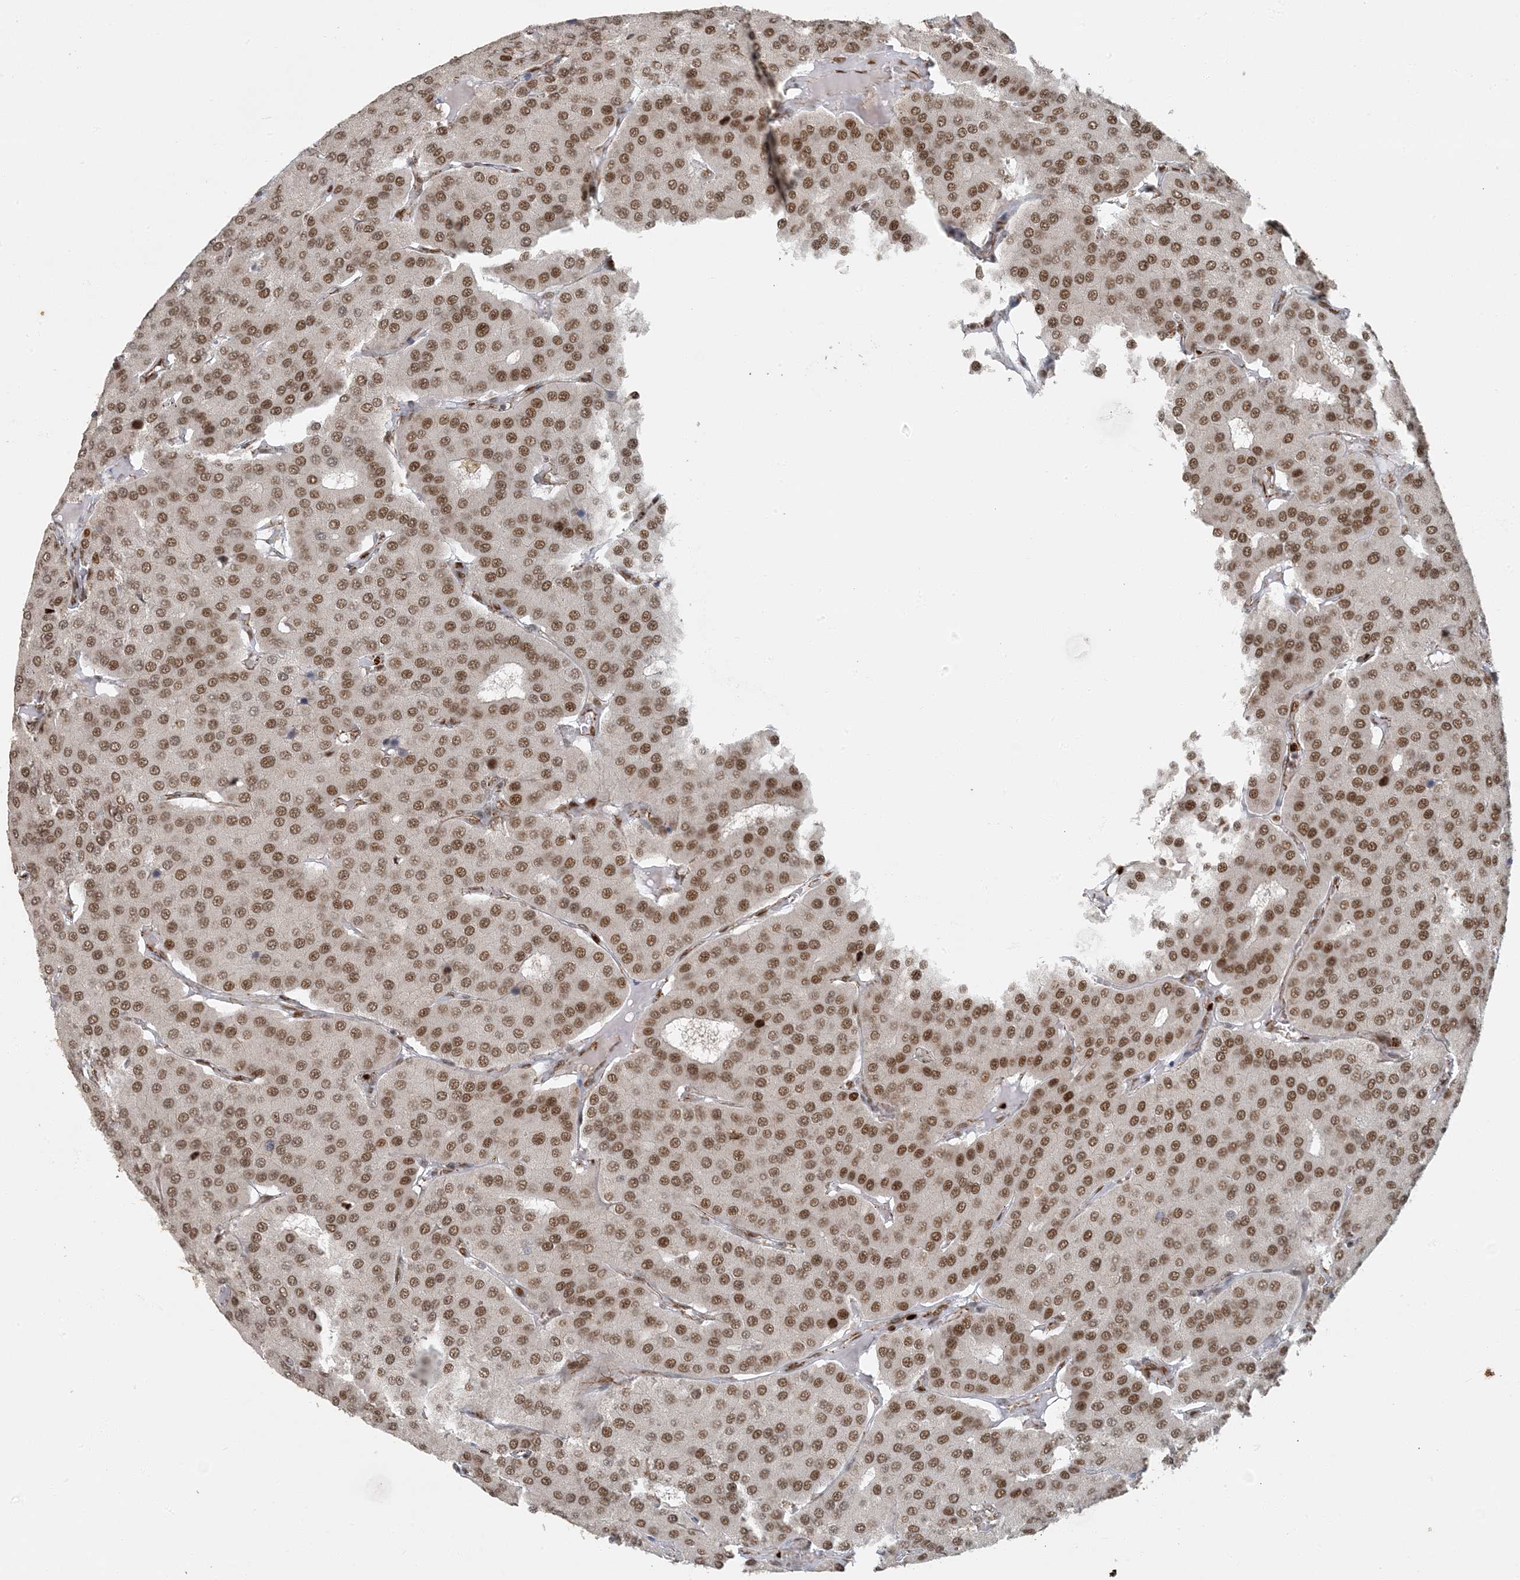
{"staining": {"intensity": "moderate", "quantity": ">75%", "location": "nuclear"}, "tissue": "parathyroid gland", "cell_type": "Glandular cells", "image_type": "normal", "snomed": [{"axis": "morphology", "description": "Normal tissue, NOS"}, {"axis": "morphology", "description": "Adenoma, NOS"}, {"axis": "topography", "description": "Parathyroid gland"}], "caption": "Human parathyroid gland stained for a protein (brown) exhibits moderate nuclear positive expression in approximately >75% of glandular cells.", "gene": "AK9", "patient": {"sex": "female", "age": 86}}